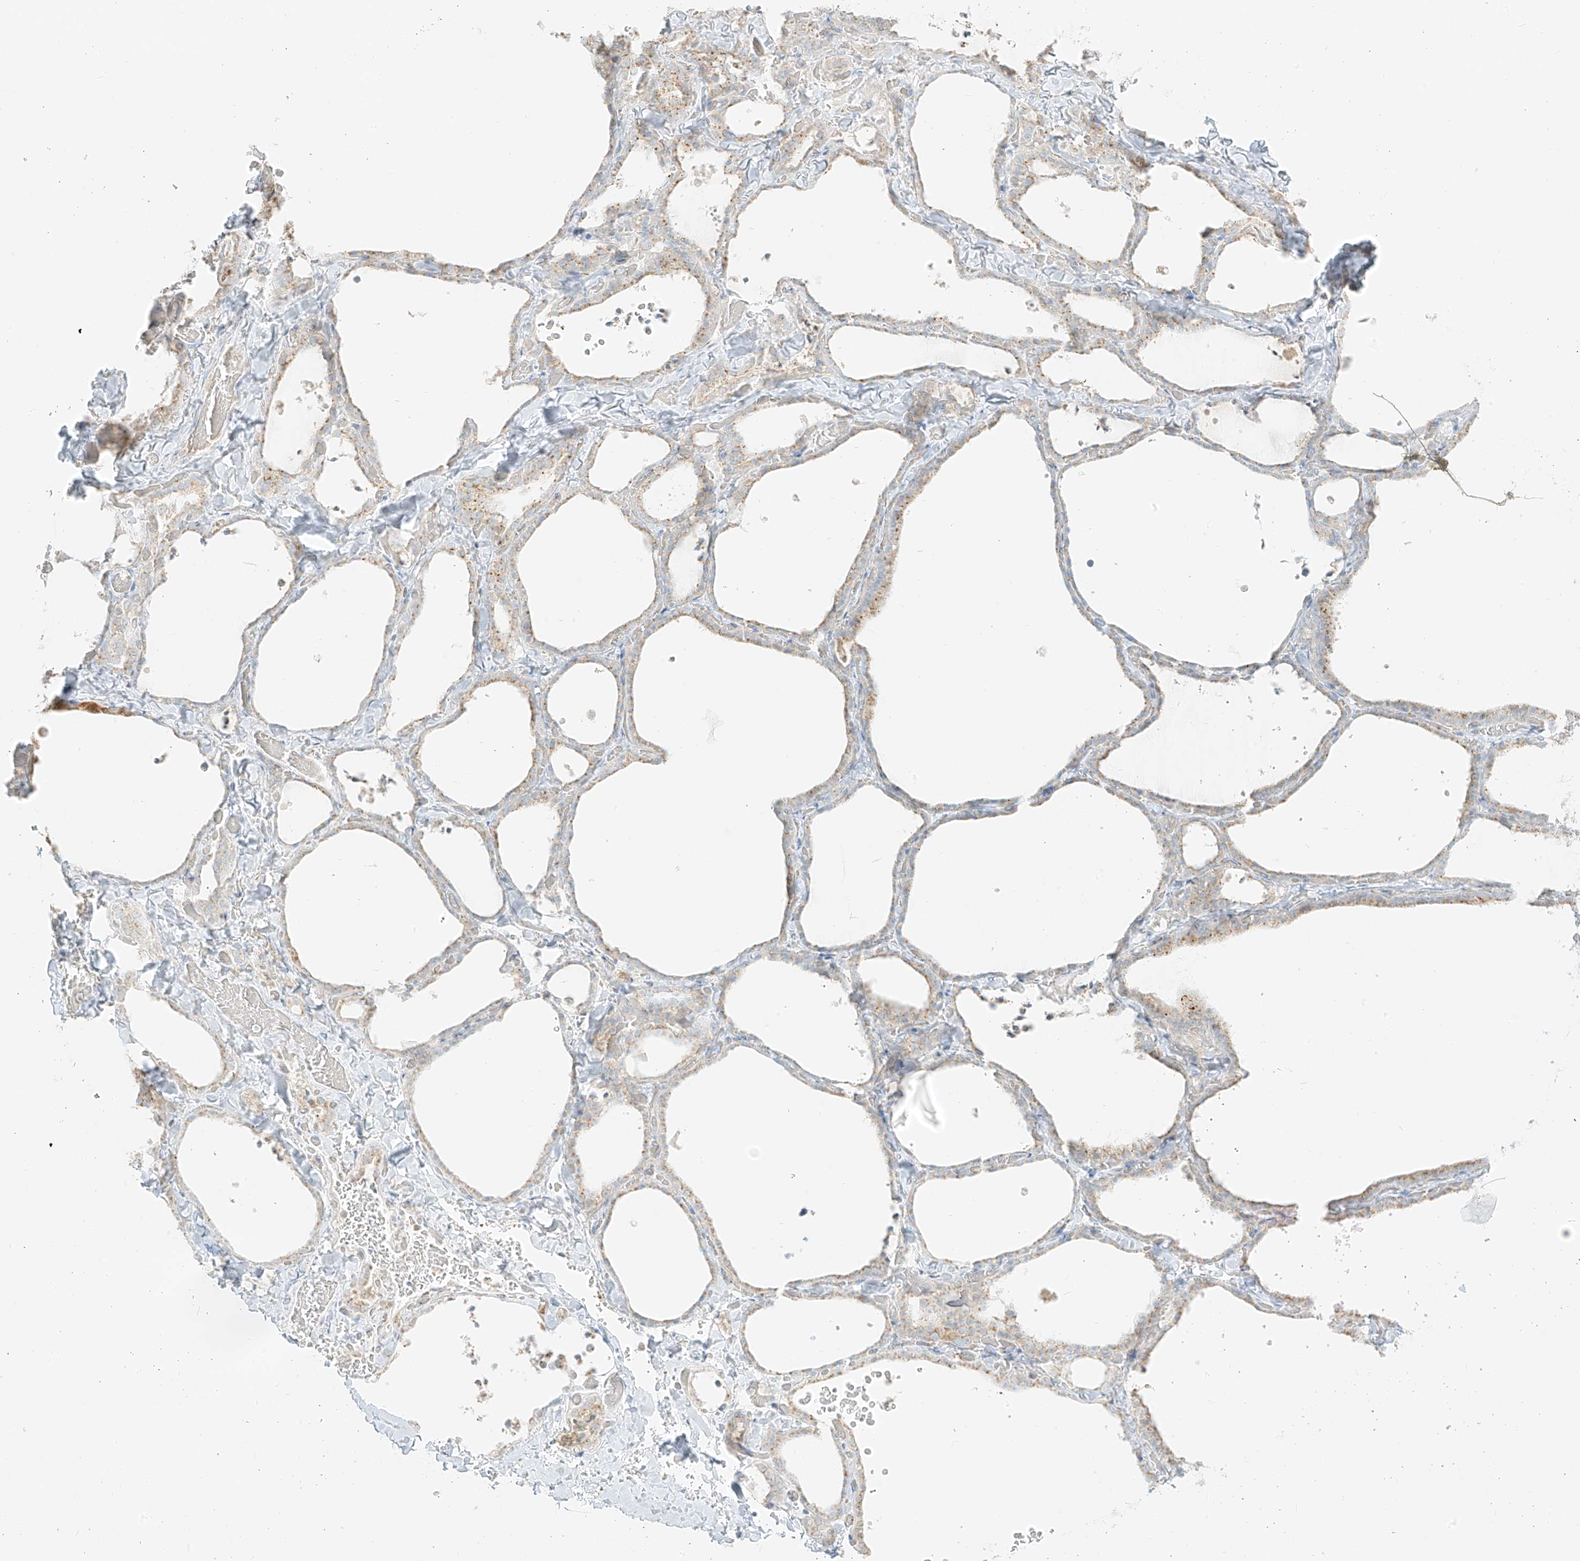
{"staining": {"intensity": "weak", "quantity": "25%-75%", "location": "cytoplasmic/membranous"}, "tissue": "thyroid gland", "cell_type": "Glandular cells", "image_type": "normal", "snomed": [{"axis": "morphology", "description": "Normal tissue, NOS"}, {"axis": "topography", "description": "Thyroid gland"}], "caption": "Human thyroid gland stained for a protein (brown) exhibits weak cytoplasmic/membranous positive positivity in about 25%-75% of glandular cells.", "gene": "TMEM87B", "patient": {"sex": "female", "age": 22}}